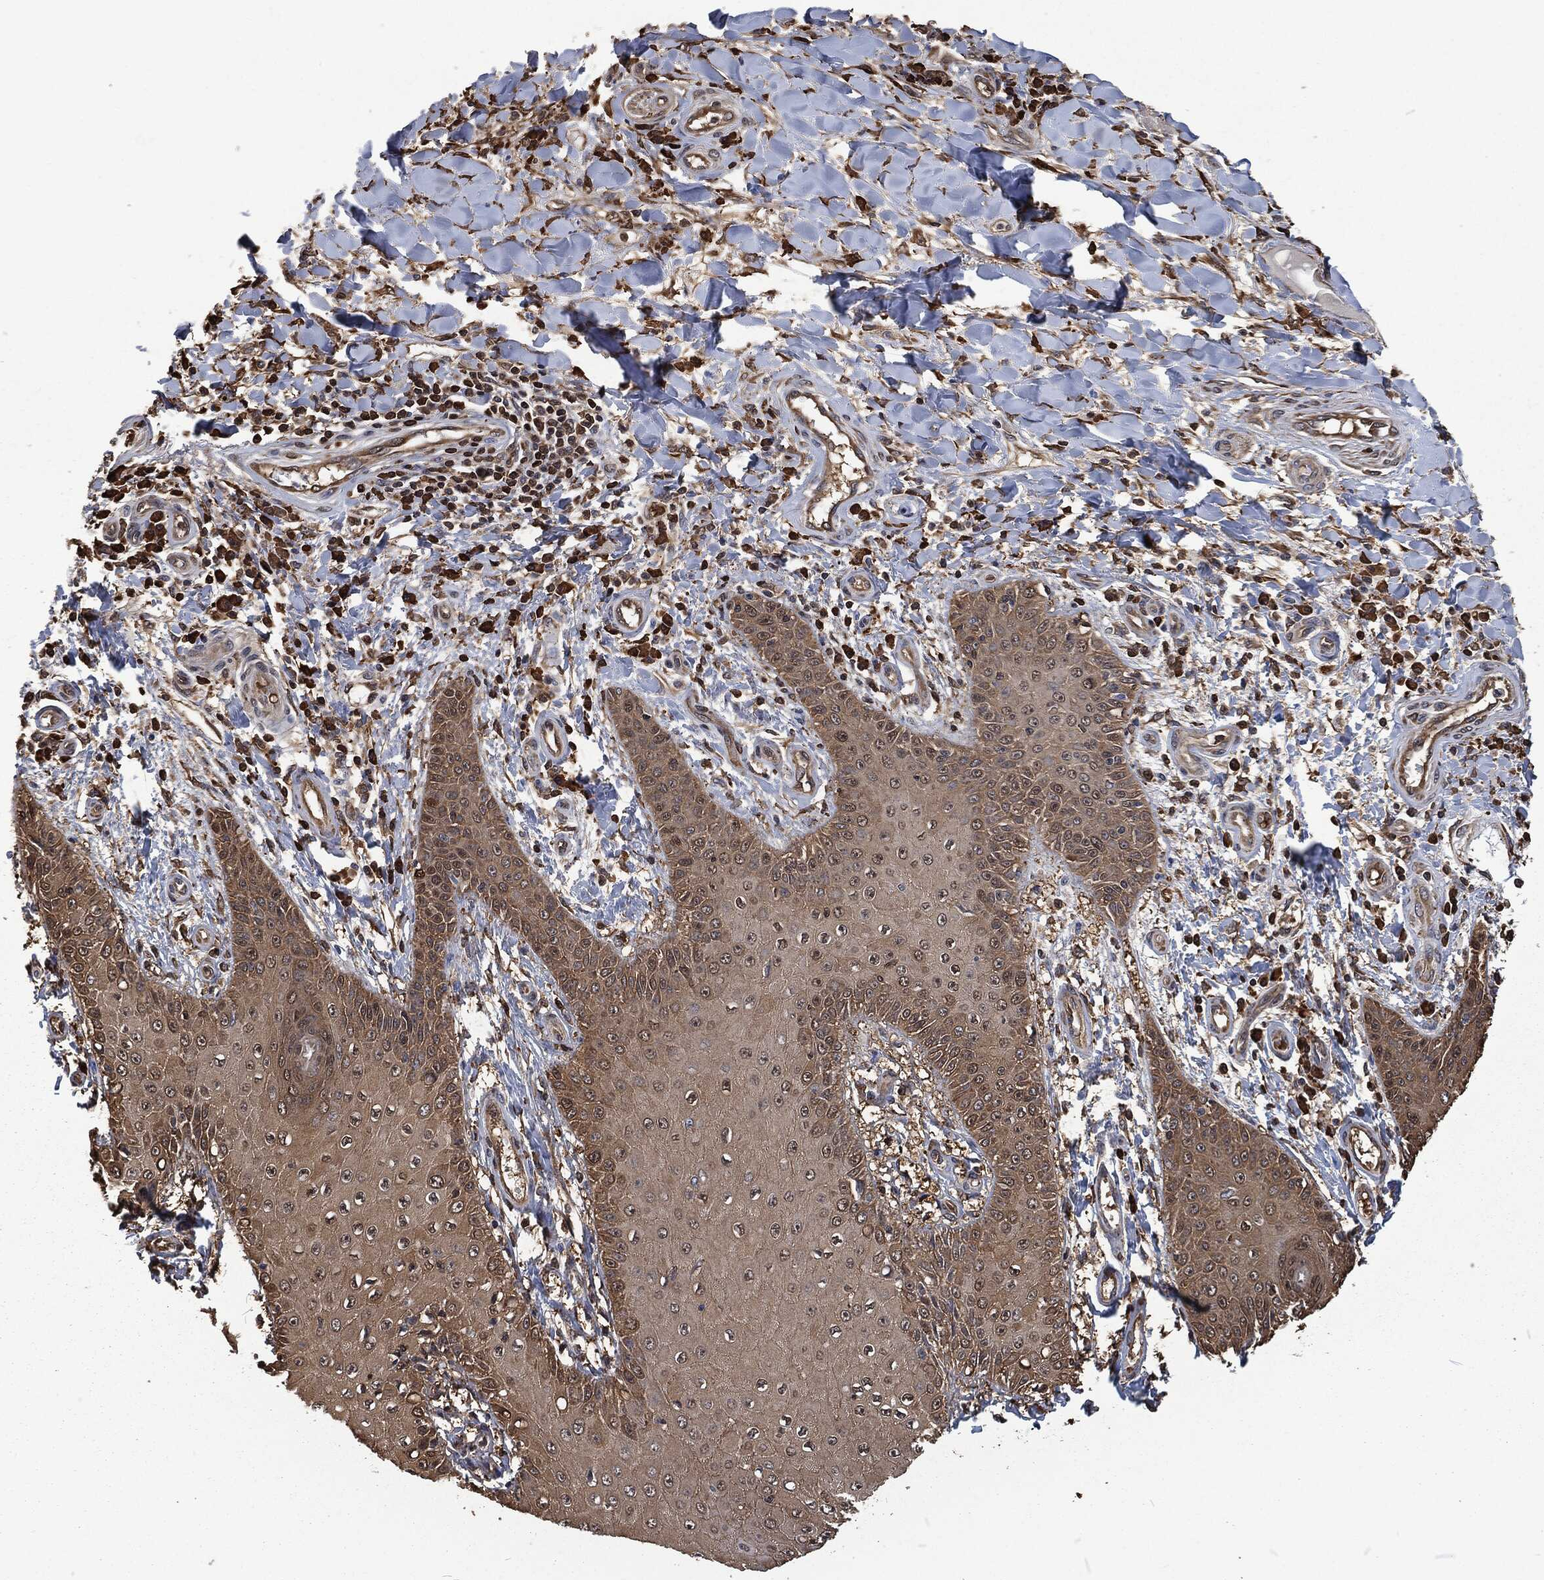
{"staining": {"intensity": "moderate", "quantity": "25%-75%", "location": "cytoplasmic/membranous"}, "tissue": "skin cancer", "cell_type": "Tumor cells", "image_type": "cancer", "snomed": [{"axis": "morphology", "description": "Inflammation, NOS"}, {"axis": "morphology", "description": "Squamous cell carcinoma, NOS"}, {"axis": "topography", "description": "Skin"}], "caption": "Immunohistochemistry of human skin squamous cell carcinoma exhibits medium levels of moderate cytoplasmic/membranous positivity in approximately 25%-75% of tumor cells. The protein of interest is stained brown, and the nuclei are stained in blue (DAB IHC with brightfield microscopy, high magnification).", "gene": "PRDX4", "patient": {"sex": "male", "age": 70}}